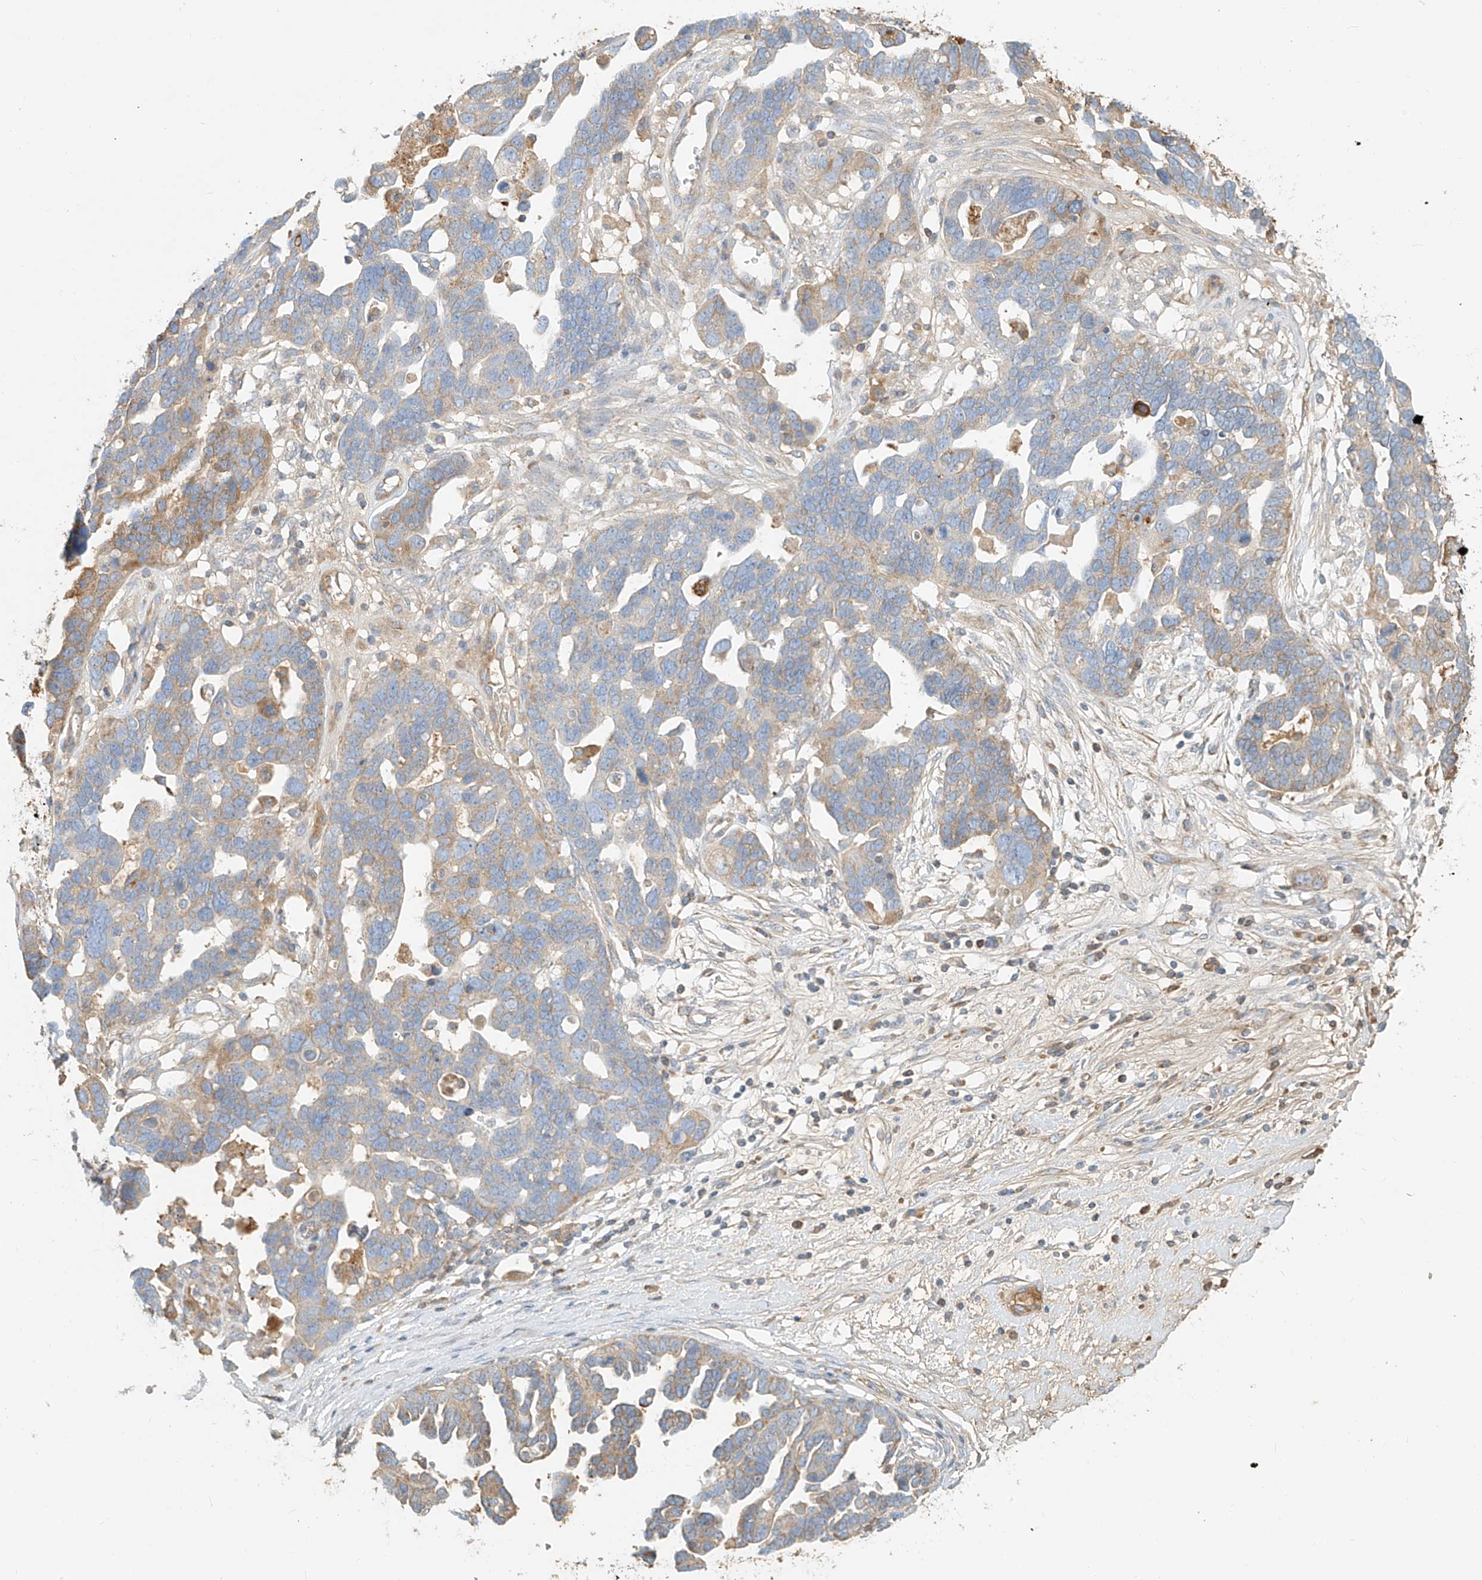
{"staining": {"intensity": "moderate", "quantity": "25%-75%", "location": "cytoplasmic/membranous"}, "tissue": "ovarian cancer", "cell_type": "Tumor cells", "image_type": "cancer", "snomed": [{"axis": "morphology", "description": "Cystadenocarcinoma, serous, NOS"}, {"axis": "topography", "description": "Ovary"}], "caption": "An image showing moderate cytoplasmic/membranous staining in about 25%-75% of tumor cells in ovarian cancer, as visualized by brown immunohistochemical staining.", "gene": "OCSTAMP", "patient": {"sex": "female", "age": 54}}